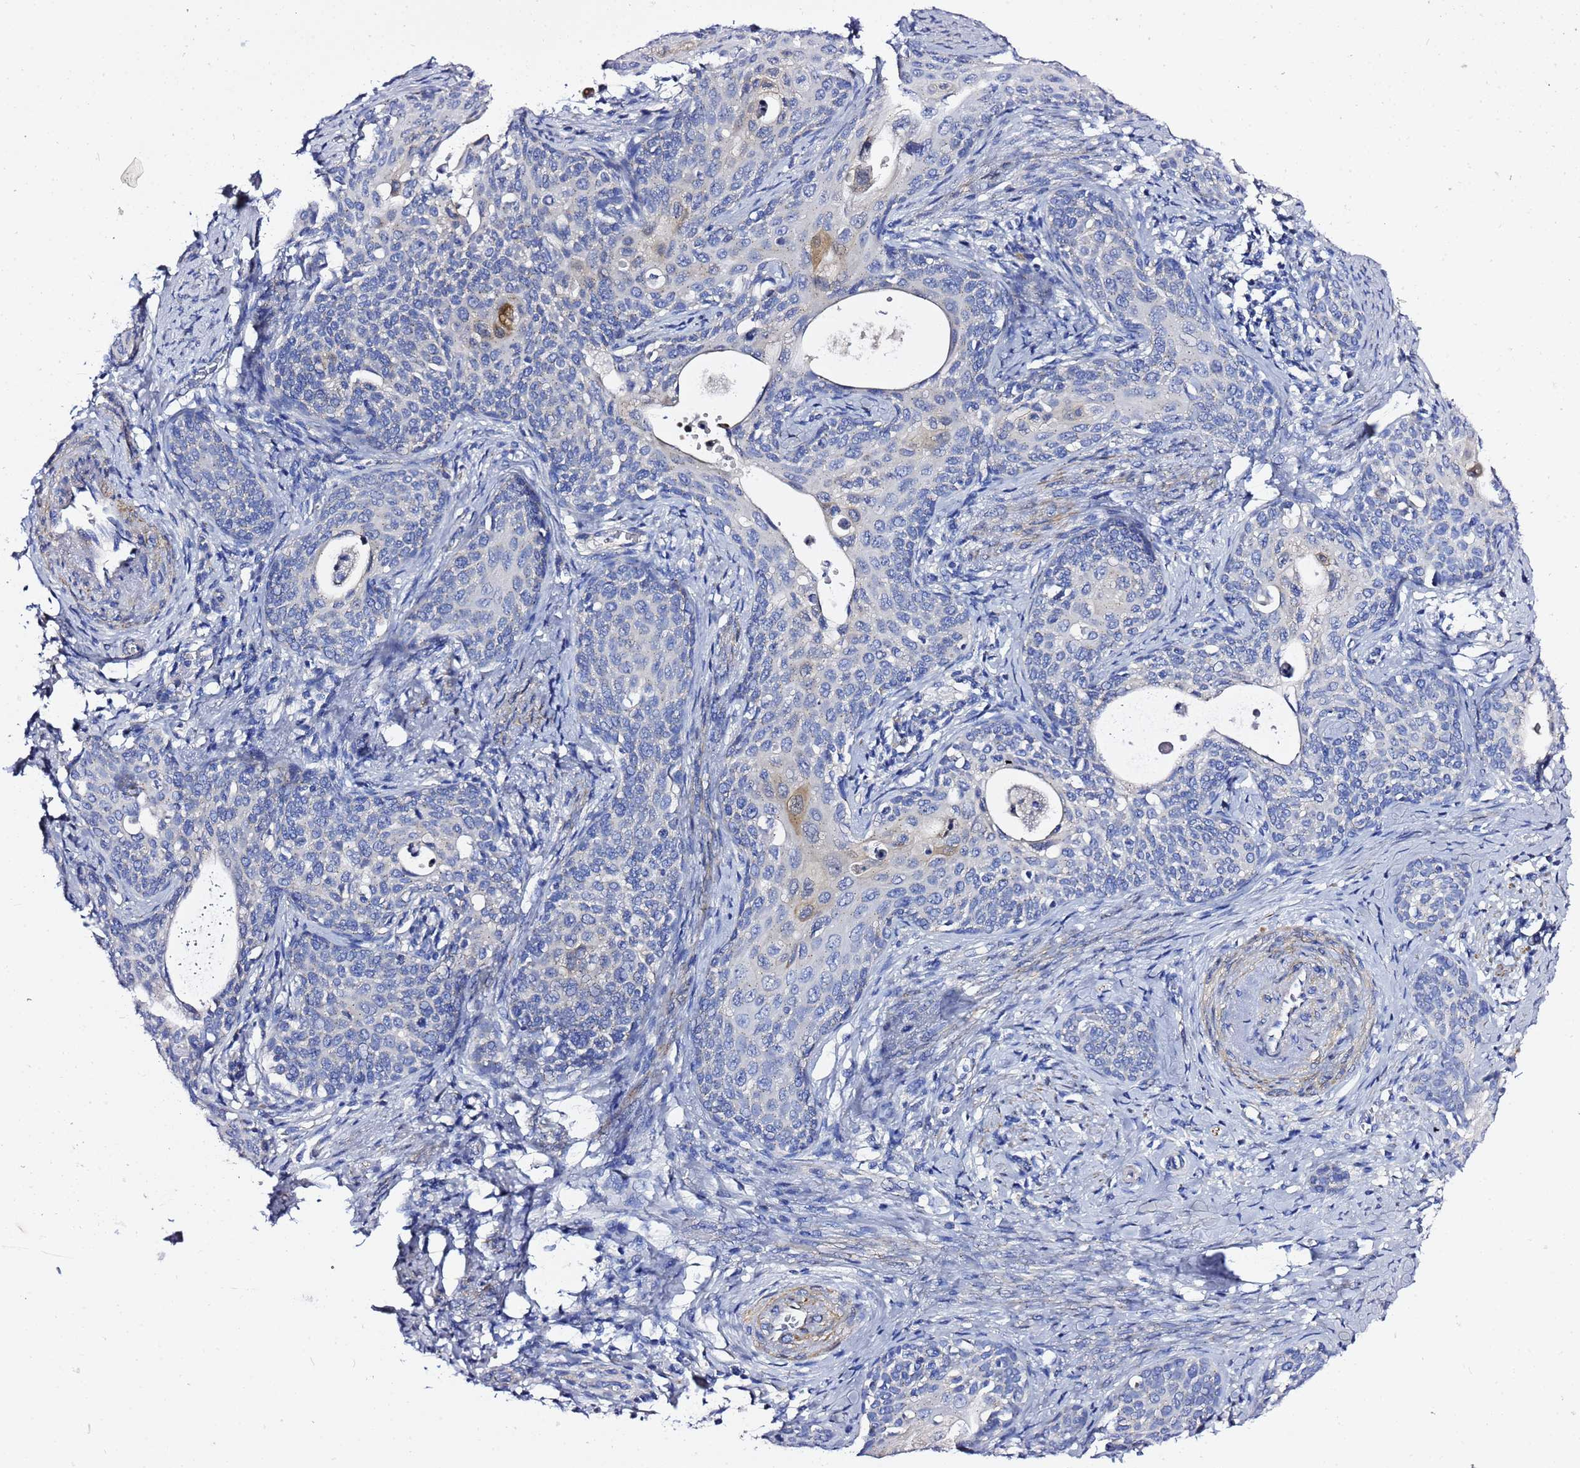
{"staining": {"intensity": "negative", "quantity": "none", "location": "none"}, "tissue": "cervical cancer", "cell_type": "Tumor cells", "image_type": "cancer", "snomed": [{"axis": "morphology", "description": "Squamous cell carcinoma, NOS"}, {"axis": "topography", "description": "Cervix"}], "caption": "Cervical squamous cell carcinoma stained for a protein using immunohistochemistry (IHC) demonstrates no staining tumor cells.", "gene": "USP18", "patient": {"sex": "female", "age": 52}}